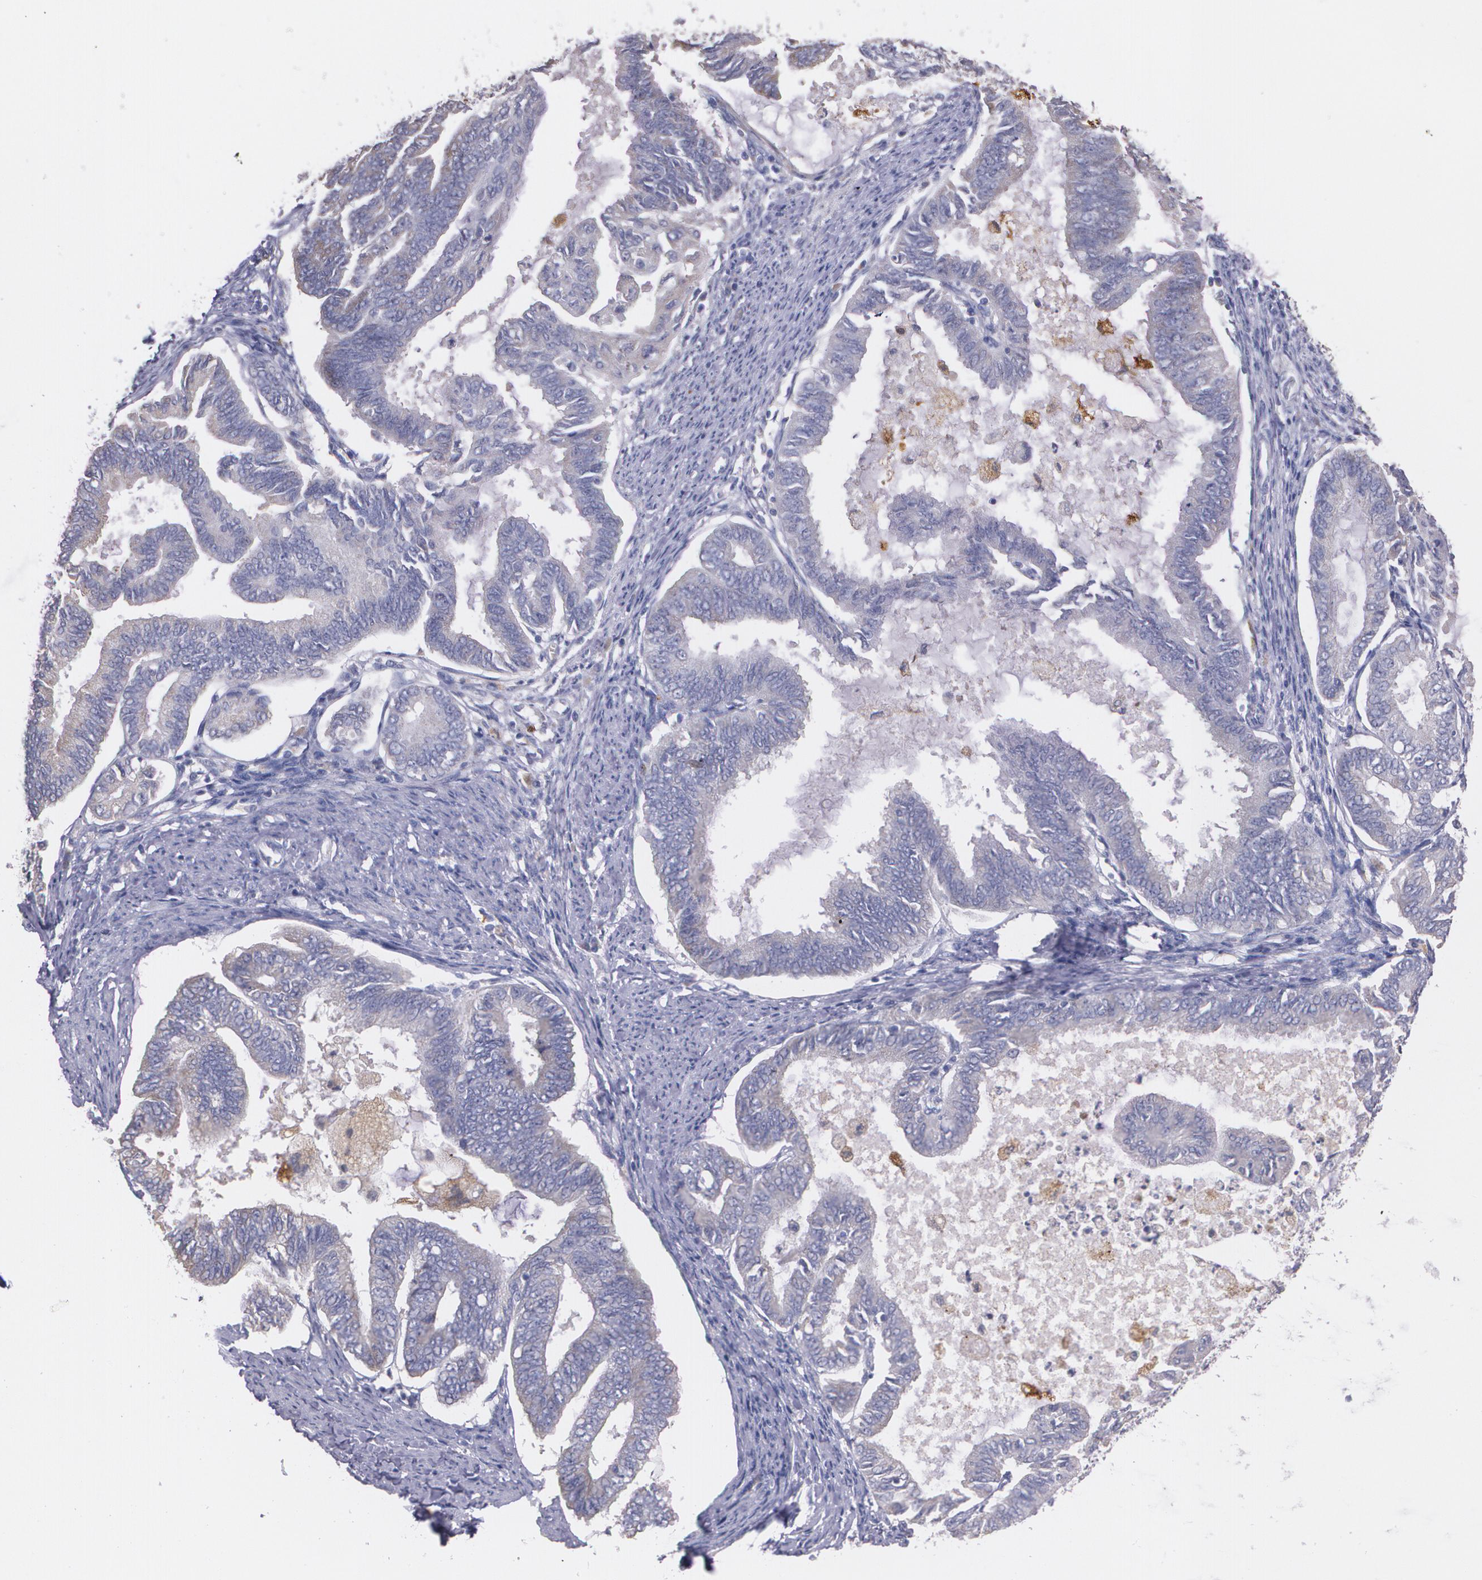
{"staining": {"intensity": "weak", "quantity": "<25%", "location": "cytoplasmic/membranous"}, "tissue": "endometrial cancer", "cell_type": "Tumor cells", "image_type": "cancer", "snomed": [{"axis": "morphology", "description": "Adenocarcinoma, NOS"}, {"axis": "topography", "description": "Endometrium"}], "caption": "An immunohistochemistry micrograph of adenocarcinoma (endometrial) is shown. There is no staining in tumor cells of adenocarcinoma (endometrial). (DAB immunohistochemistry with hematoxylin counter stain).", "gene": "AMBP", "patient": {"sex": "female", "age": 86}}